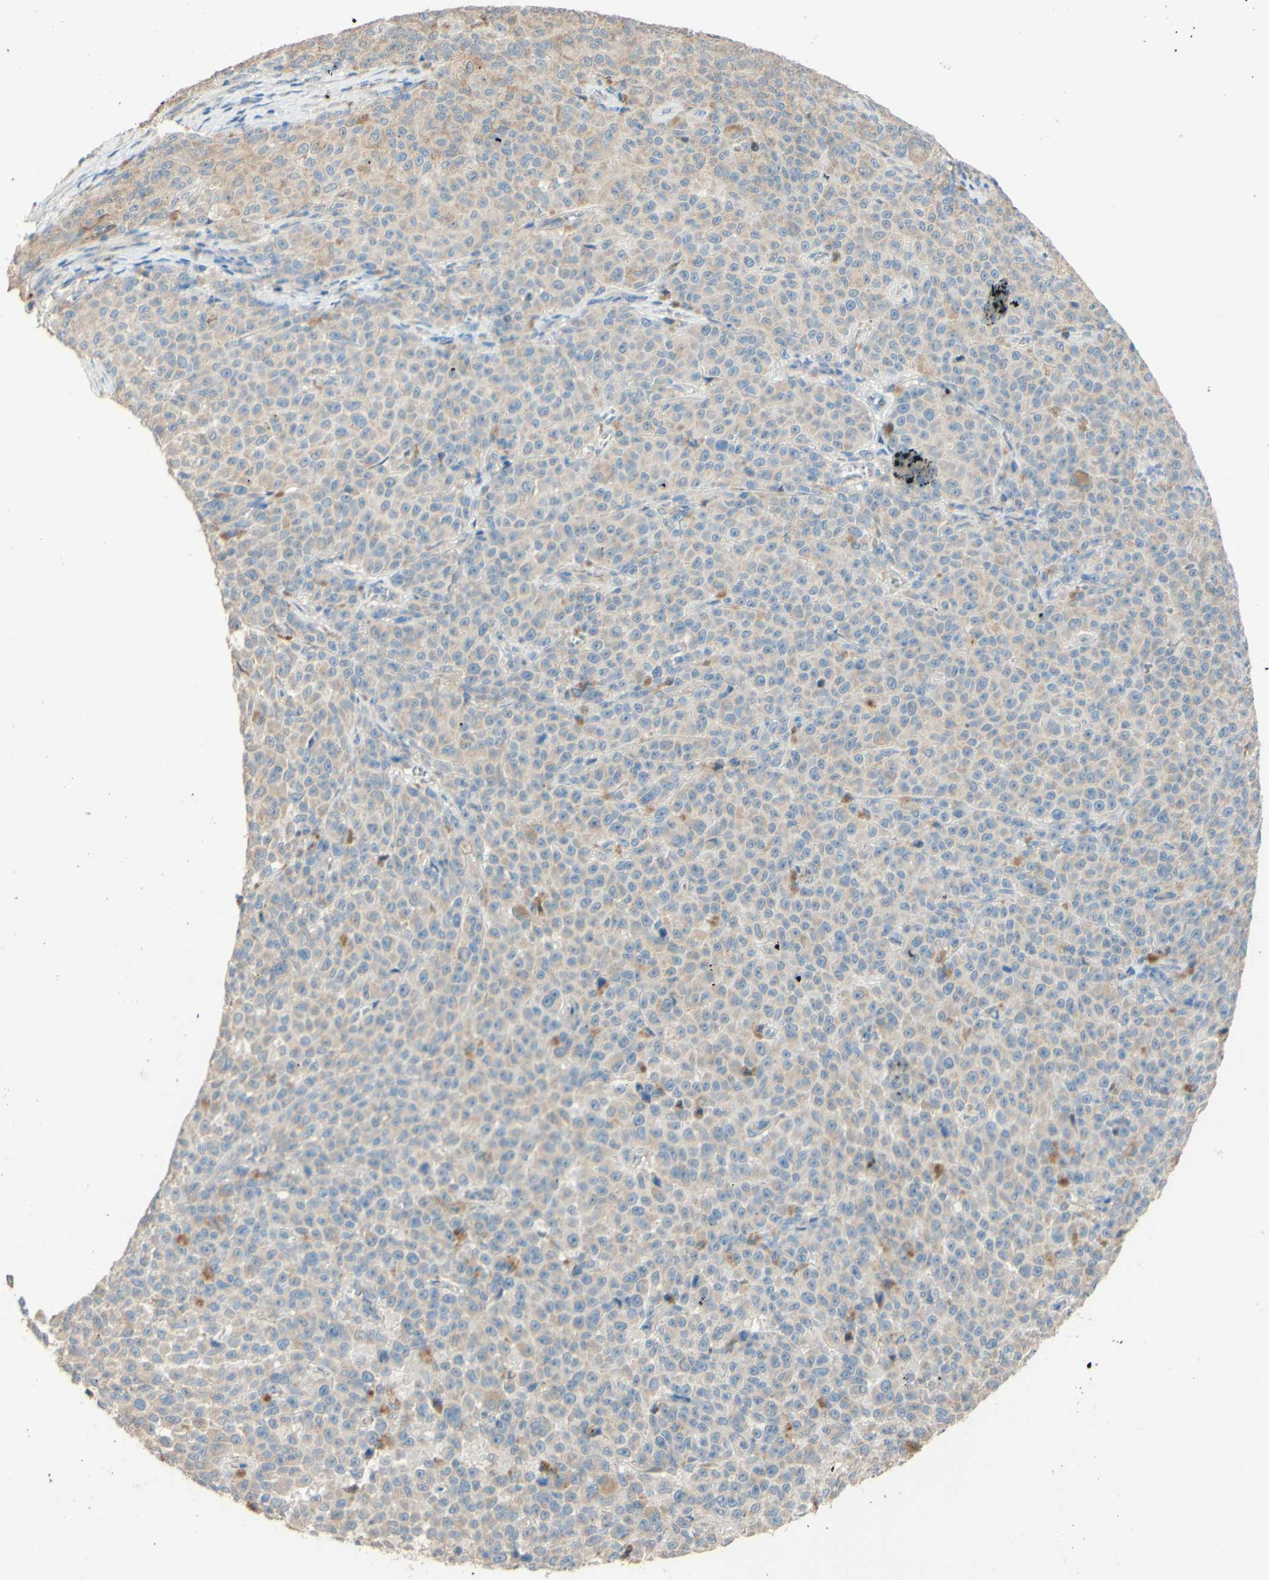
{"staining": {"intensity": "moderate", "quantity": "<25%", "location": "cytoplasmic/membranous"}, "tissue": "melanoma", "cell_type": "Tumor cells", "image_type": "cancer", "snomed": [{"axis": "morphology", "description": "Malignant melanoma, NOS"}, {"axis": "topography", "description": "Skin"}], "caption": "An image of melanoma stained for a protein reveals moderate cytoplasmic/membranous brown staining in tumor cells.", "gene": "DKK3", "patient": {"sex": "female", "age": 82}}